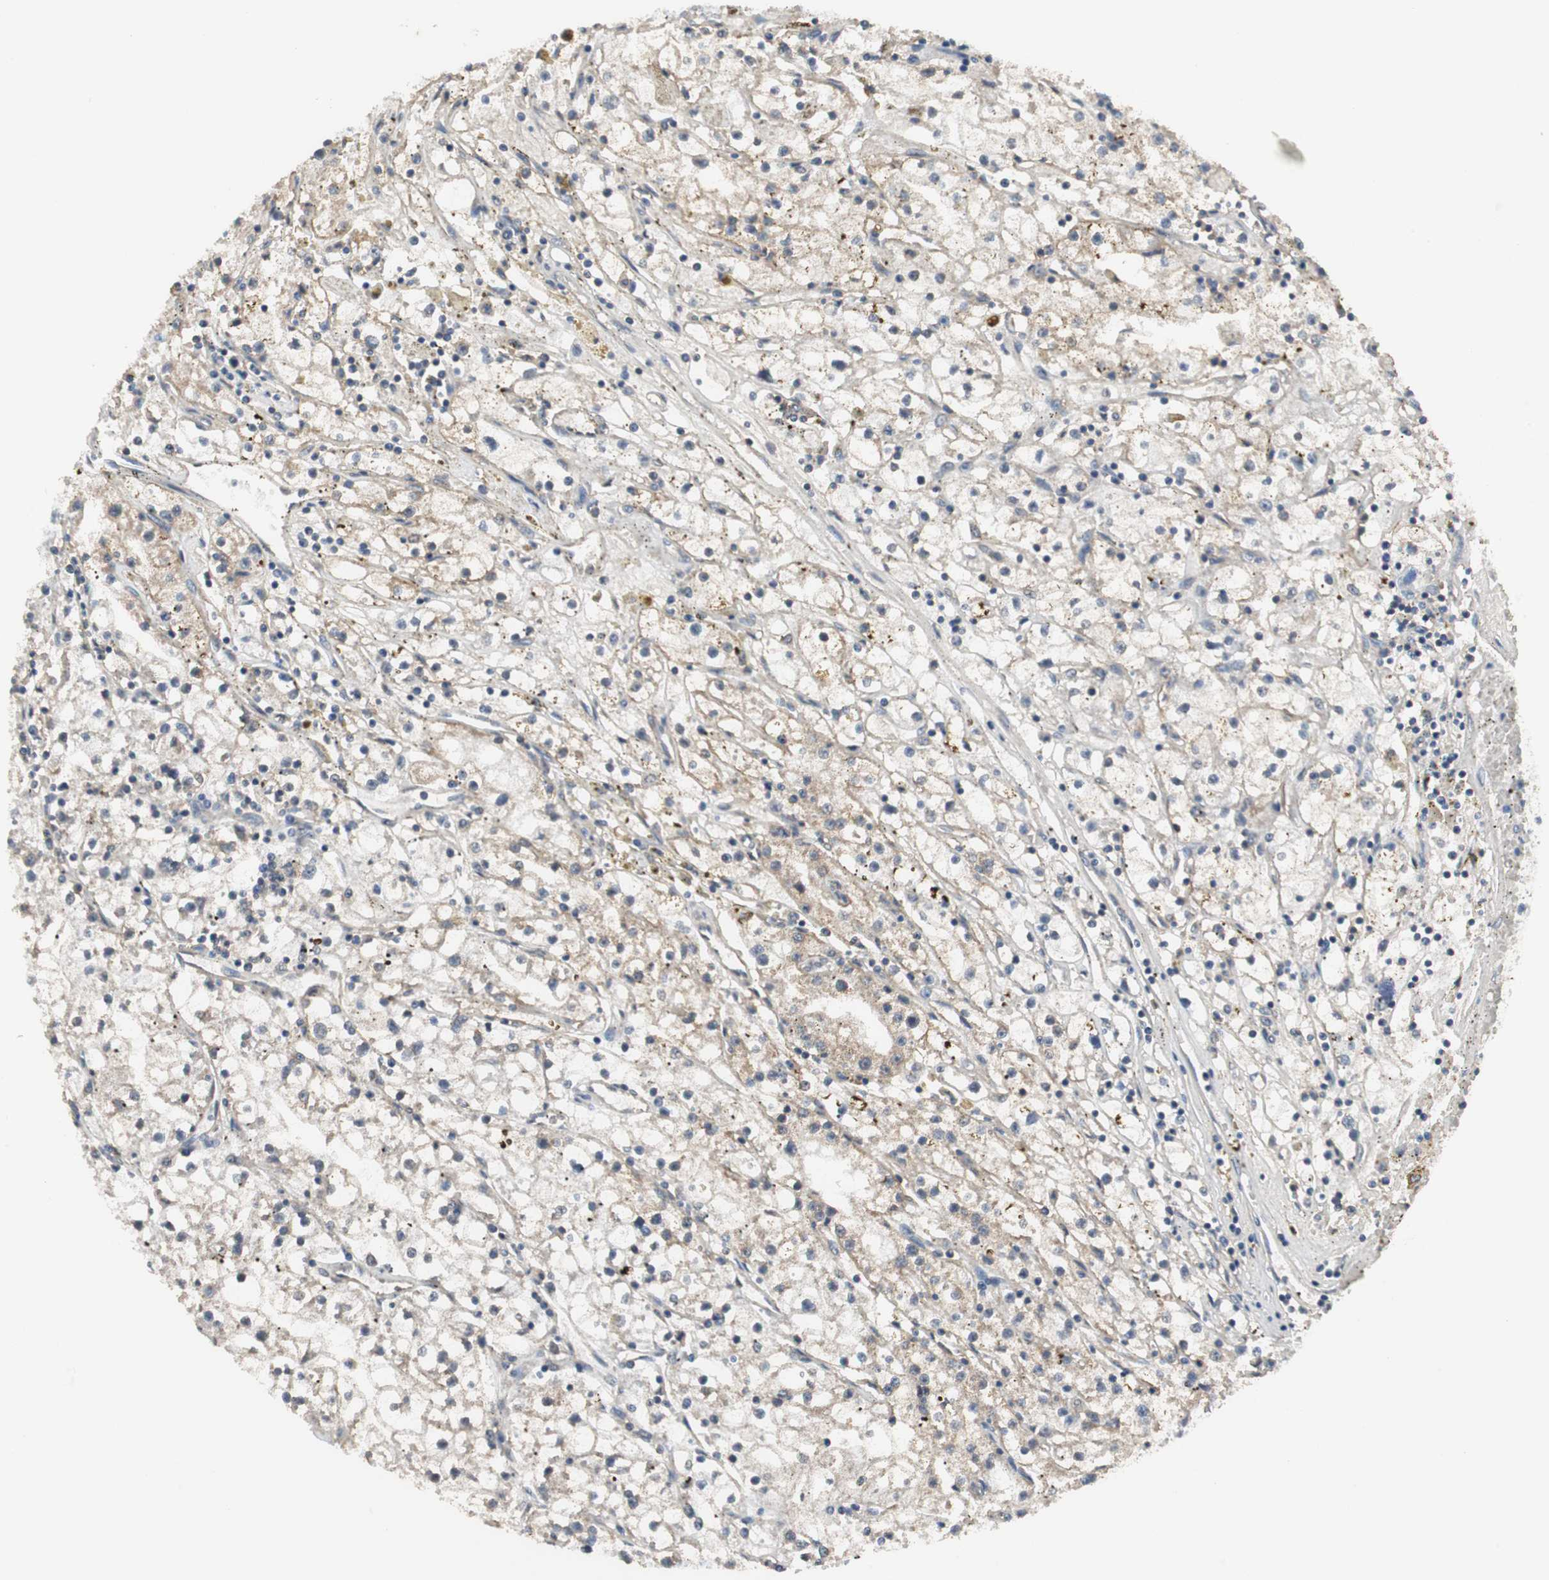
{"staining": {"intensity": "weak", "quantity": "<25%", "location": "cytoplasmic/membranous"}, "tissue": "renal cancer", "cell_type": "Tumor cells", "image_type": "cancer", "snomed": [{"axis": "morphology", "description": "Adenocarcinoma, NOS"}, {"axis": "topography", "description": "Kidney"}], "caption": "IHC image of neoplastic tissue: renal adenocarcinoma stained with DAB (3,3'-diaminobenzidine) exhibits no significant protein staining in tumor cells.", "gene": "VBP1", "patient": {"sex": "male", "age": 56}}